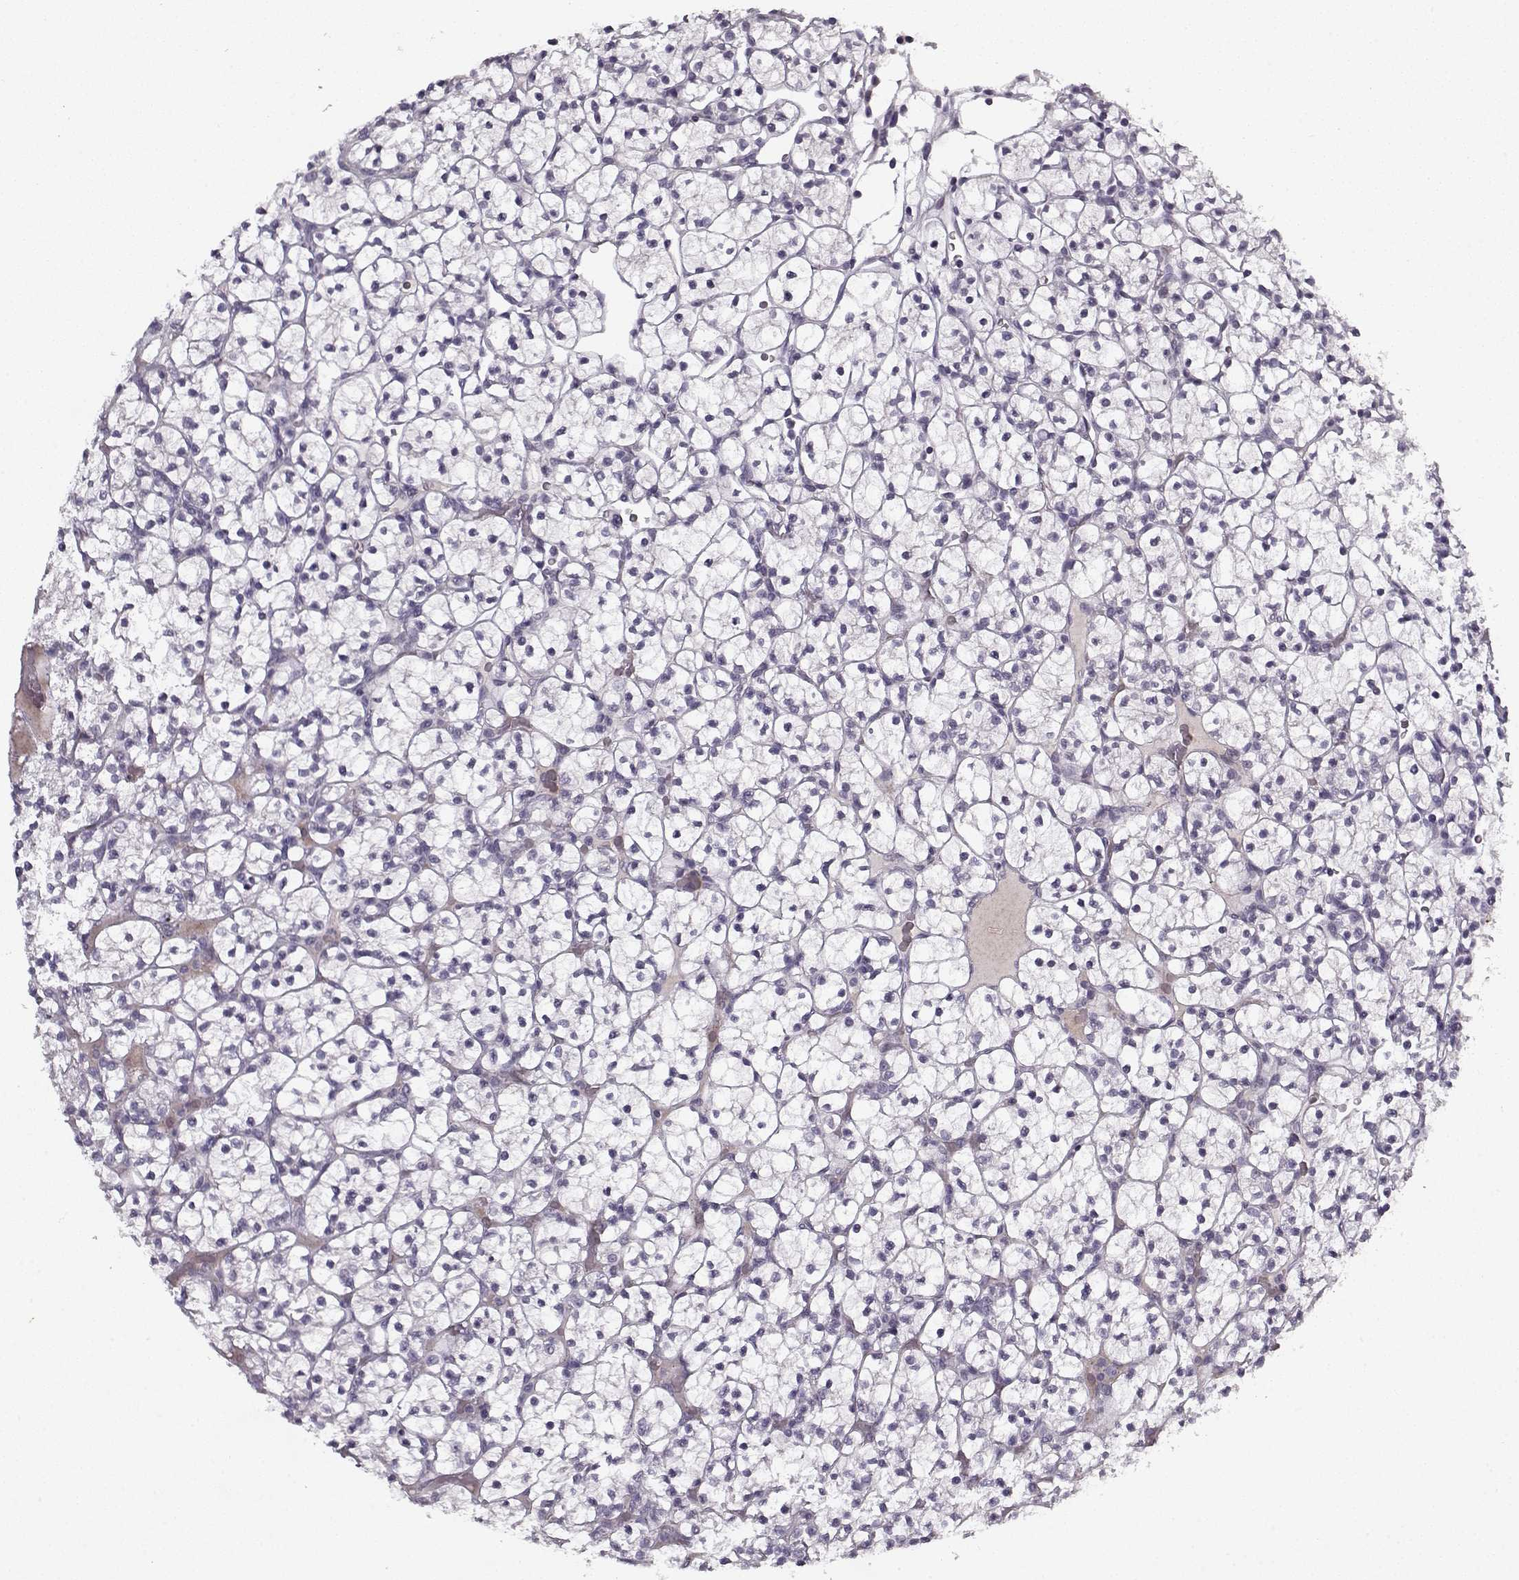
{"staining": {"intensity": "negative", "quantity": "none", "location": "none"}, "tissue": "renal cancer", "cell_type": "Tumor cells", "image_type": "cancer", "snomed": [{"axis": "morphology", "description": "Adenocarcinoma, NOS"}, {"axis": "topography", "description": "Kidney"}], "caption": "A high-resolution photomicrograph shows immunohistochemistry staining of renal cancer (adenocarcinoma), which displays no significant positivity in tumor cells.", "gene": "KRT9", "patient": {"sex": "female", "age": 89}}